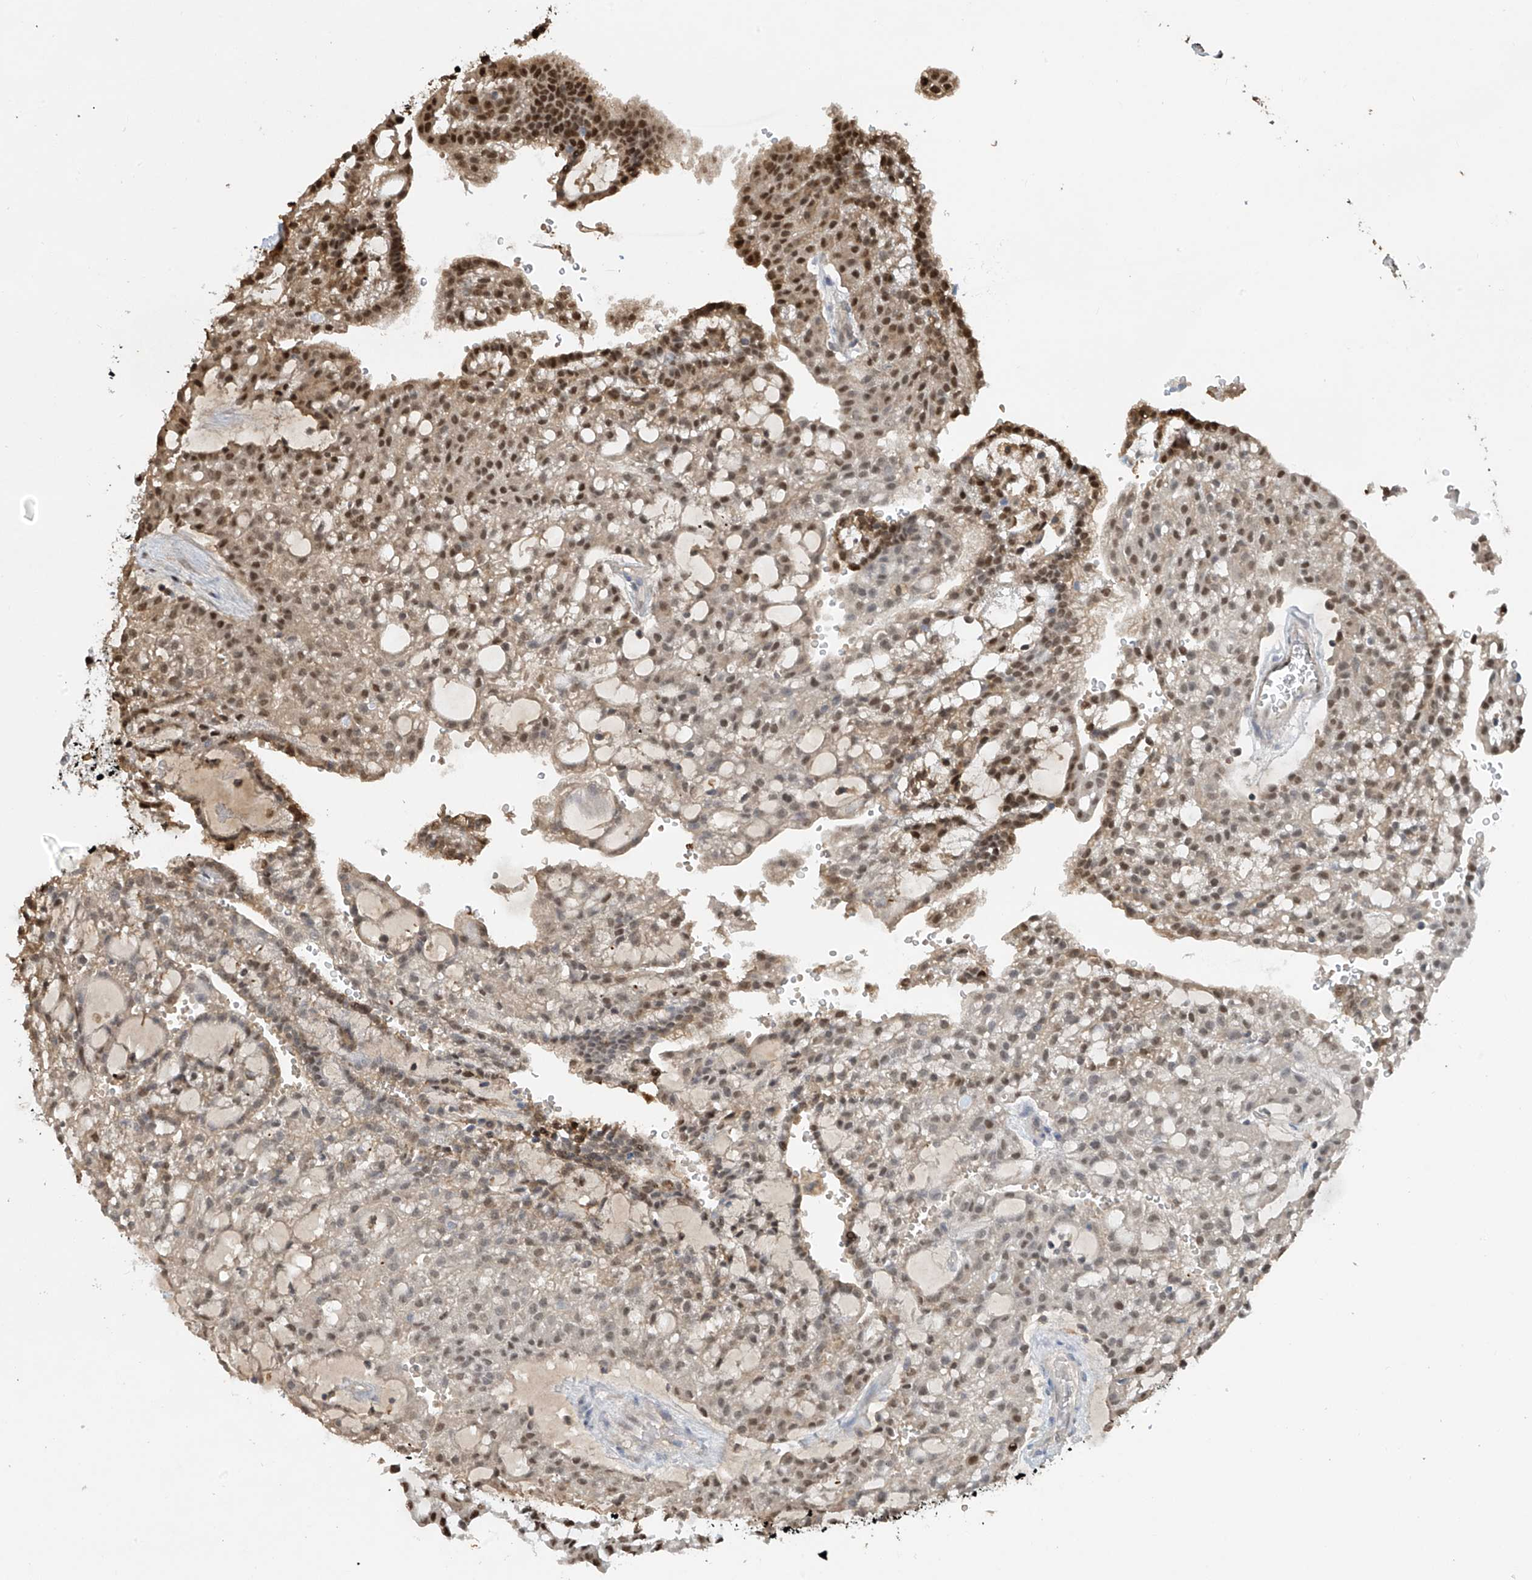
{"staining": {"intensity": "moderate", "quantity": "25%-75%", "location": "nuclear"}, "tissue": "renal cancer", "cell_type": "Tumor cells", "image_type": "cancer", "snomed": [{"axis": "morphology", "description": "Adenocarcinoma, NOS"}, {"axis": "topography", "description": "Kidney"}], "caption": "A high-resolution photomicrograph shows immunohistochemistry staining of renal cancer (adenocarcinoma), which exhibits moderate nuclear staining in approximately 25%-75% of tumor cells. The protein is shown in brown color, while the nuclei are stained blue.", "gene": "PMM1", "patient": {"sex": "male", "age": 63}}